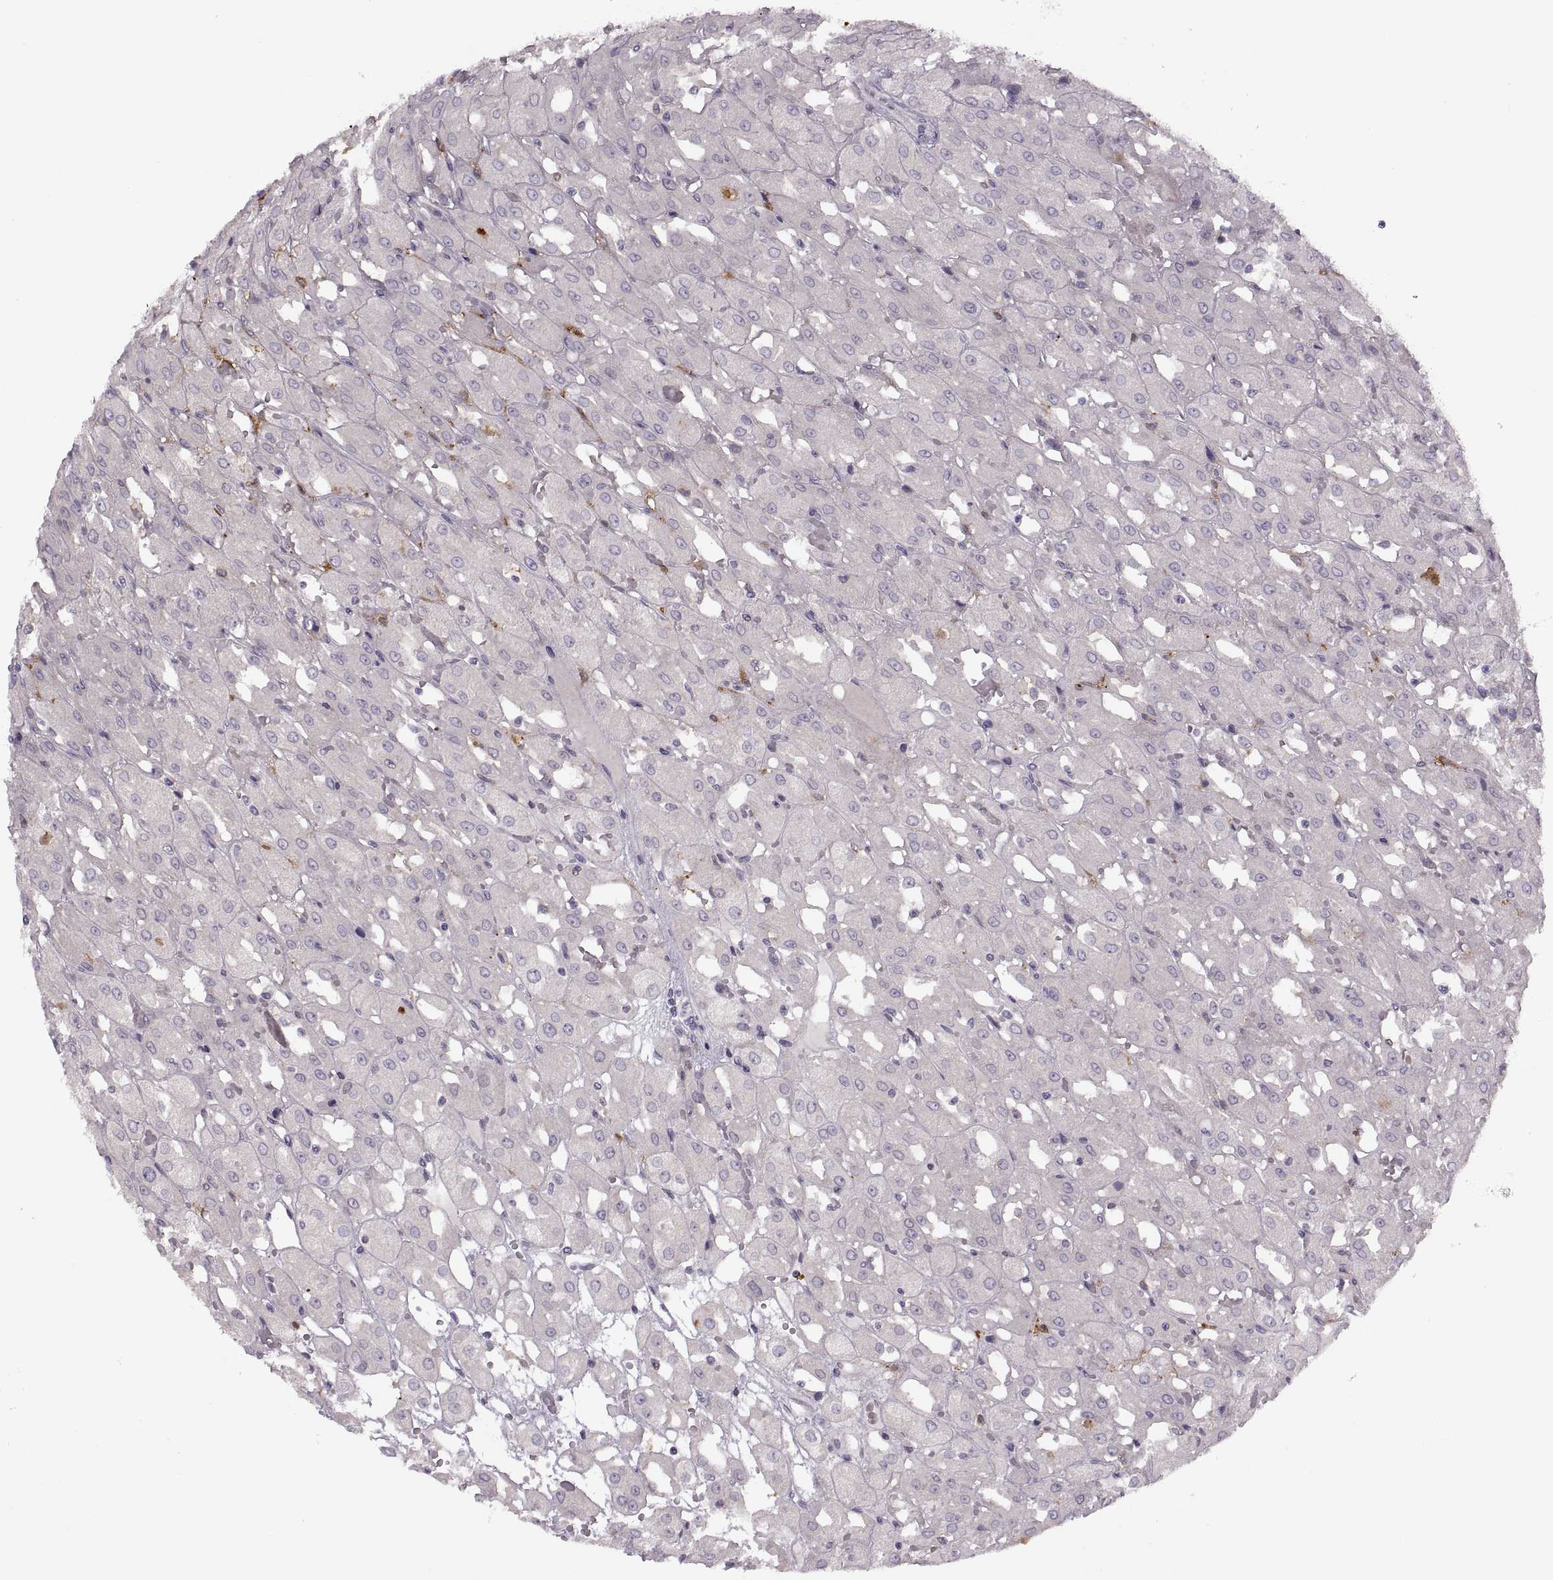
{"staining": {"intensity": "negative", "quantity": "none", "location": "none"}, "tissue": "renal cancer", "cell_type": "Tumor cells", "image_type": "cancer", "snomed": [{"axis": "morphology", "description": "Adenocarcinoma, NOS"}, {"axis": "topography", "description": "Kidney"}], "caption": "Tumor cells show no significant positivity in renal cancer. (DAB (3,3'-diaminobenzidine) immunohistochemistry (IHC), high magnification).", "gene": "H2AP", "patient": {"sex": "male", "age": 72}}